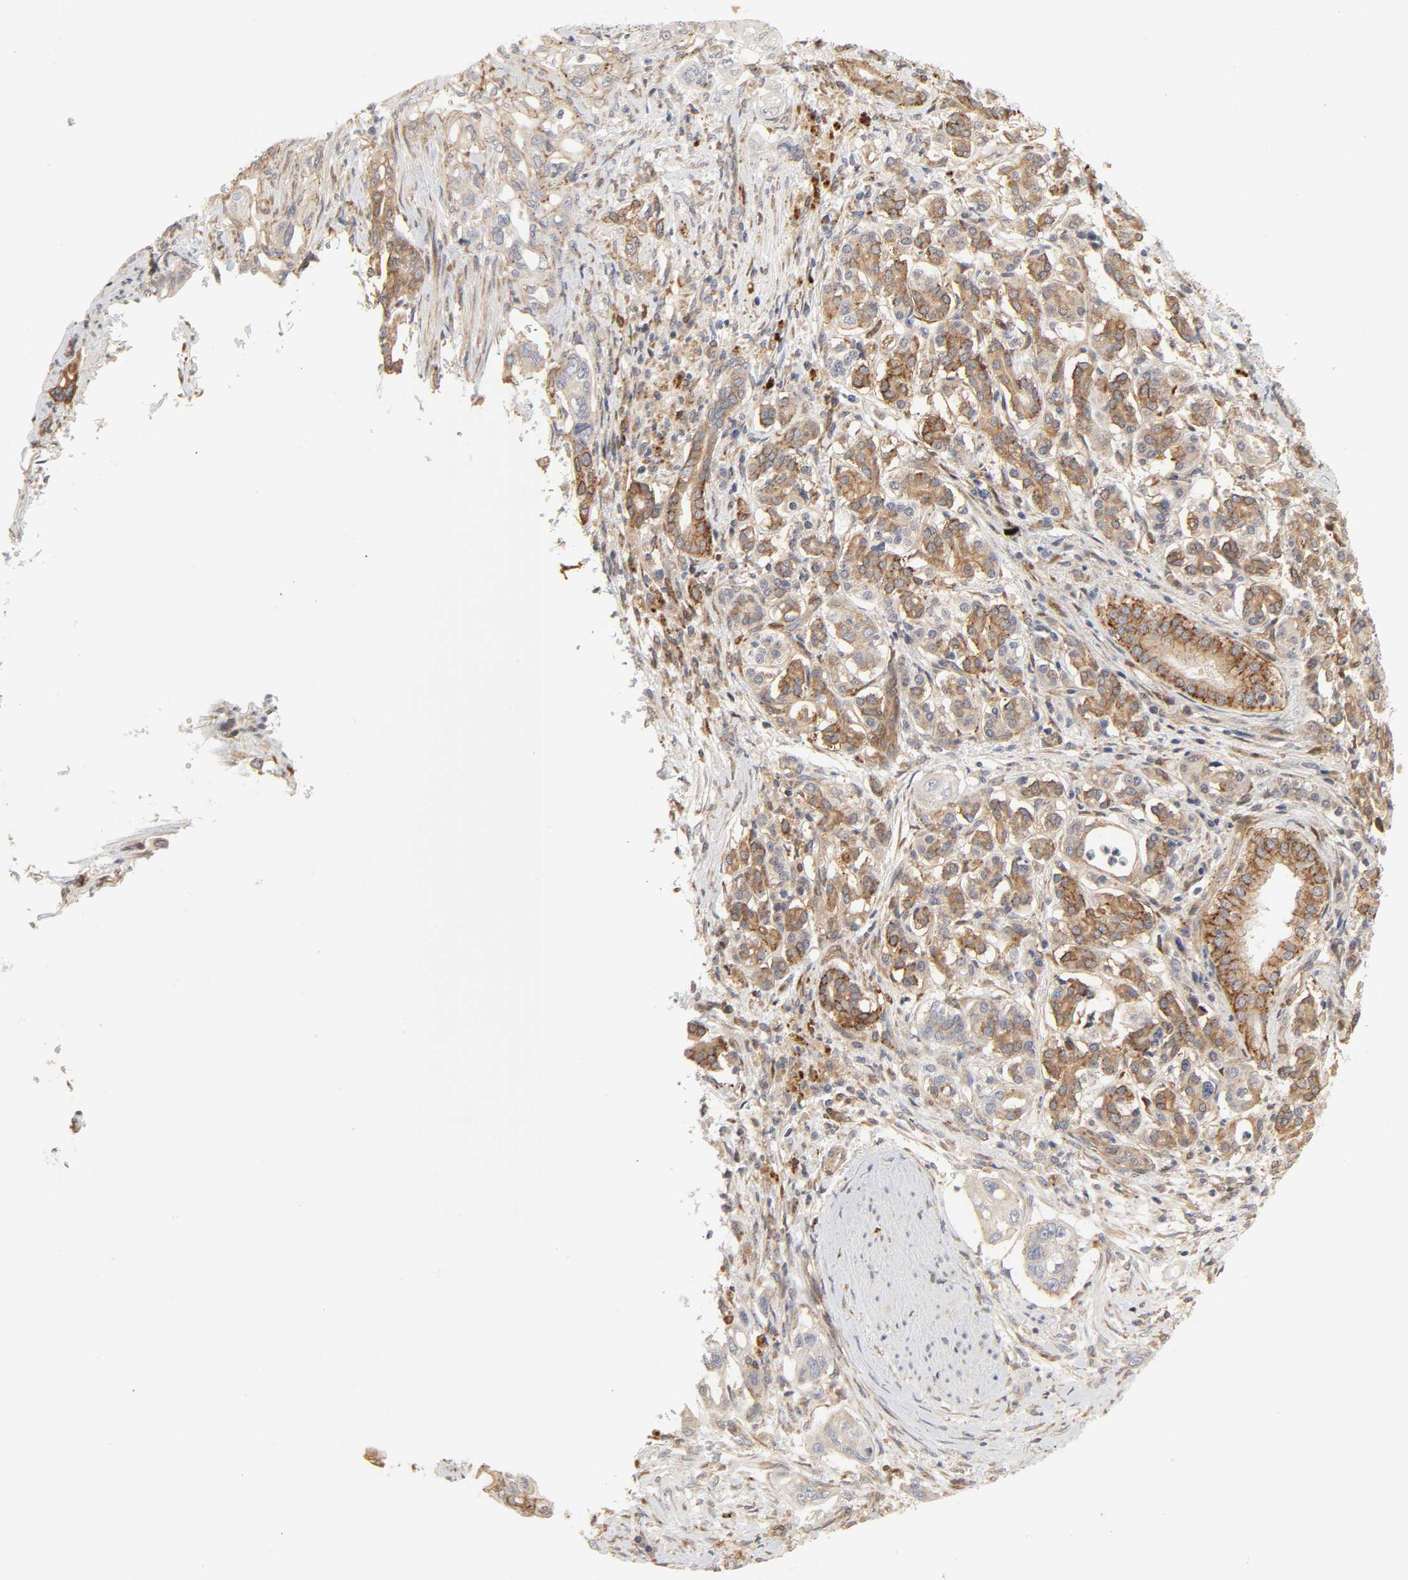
{"staining": {"intensity": "moderate", "quantity": ">75%", "location": "cytoplasmic/membranous"}, "tissue": "pancreatic cancer", "cell_type": "Tumor cells", "image_type": "cancer", "snomed": [{"axis": "morphology", "description": "Normal tissue, NOS"}, {"axis": "topography", "description": "Pancreas"}], "caption": "Immunohistochemistry (IHC) of human pancreatic cancer displays medium levels of moderate cytoplasmic/membranous expression in approximately >75% of tumor cells.", "gene": "NDRG2", "patient": {"sex": "male", "age": 42}}